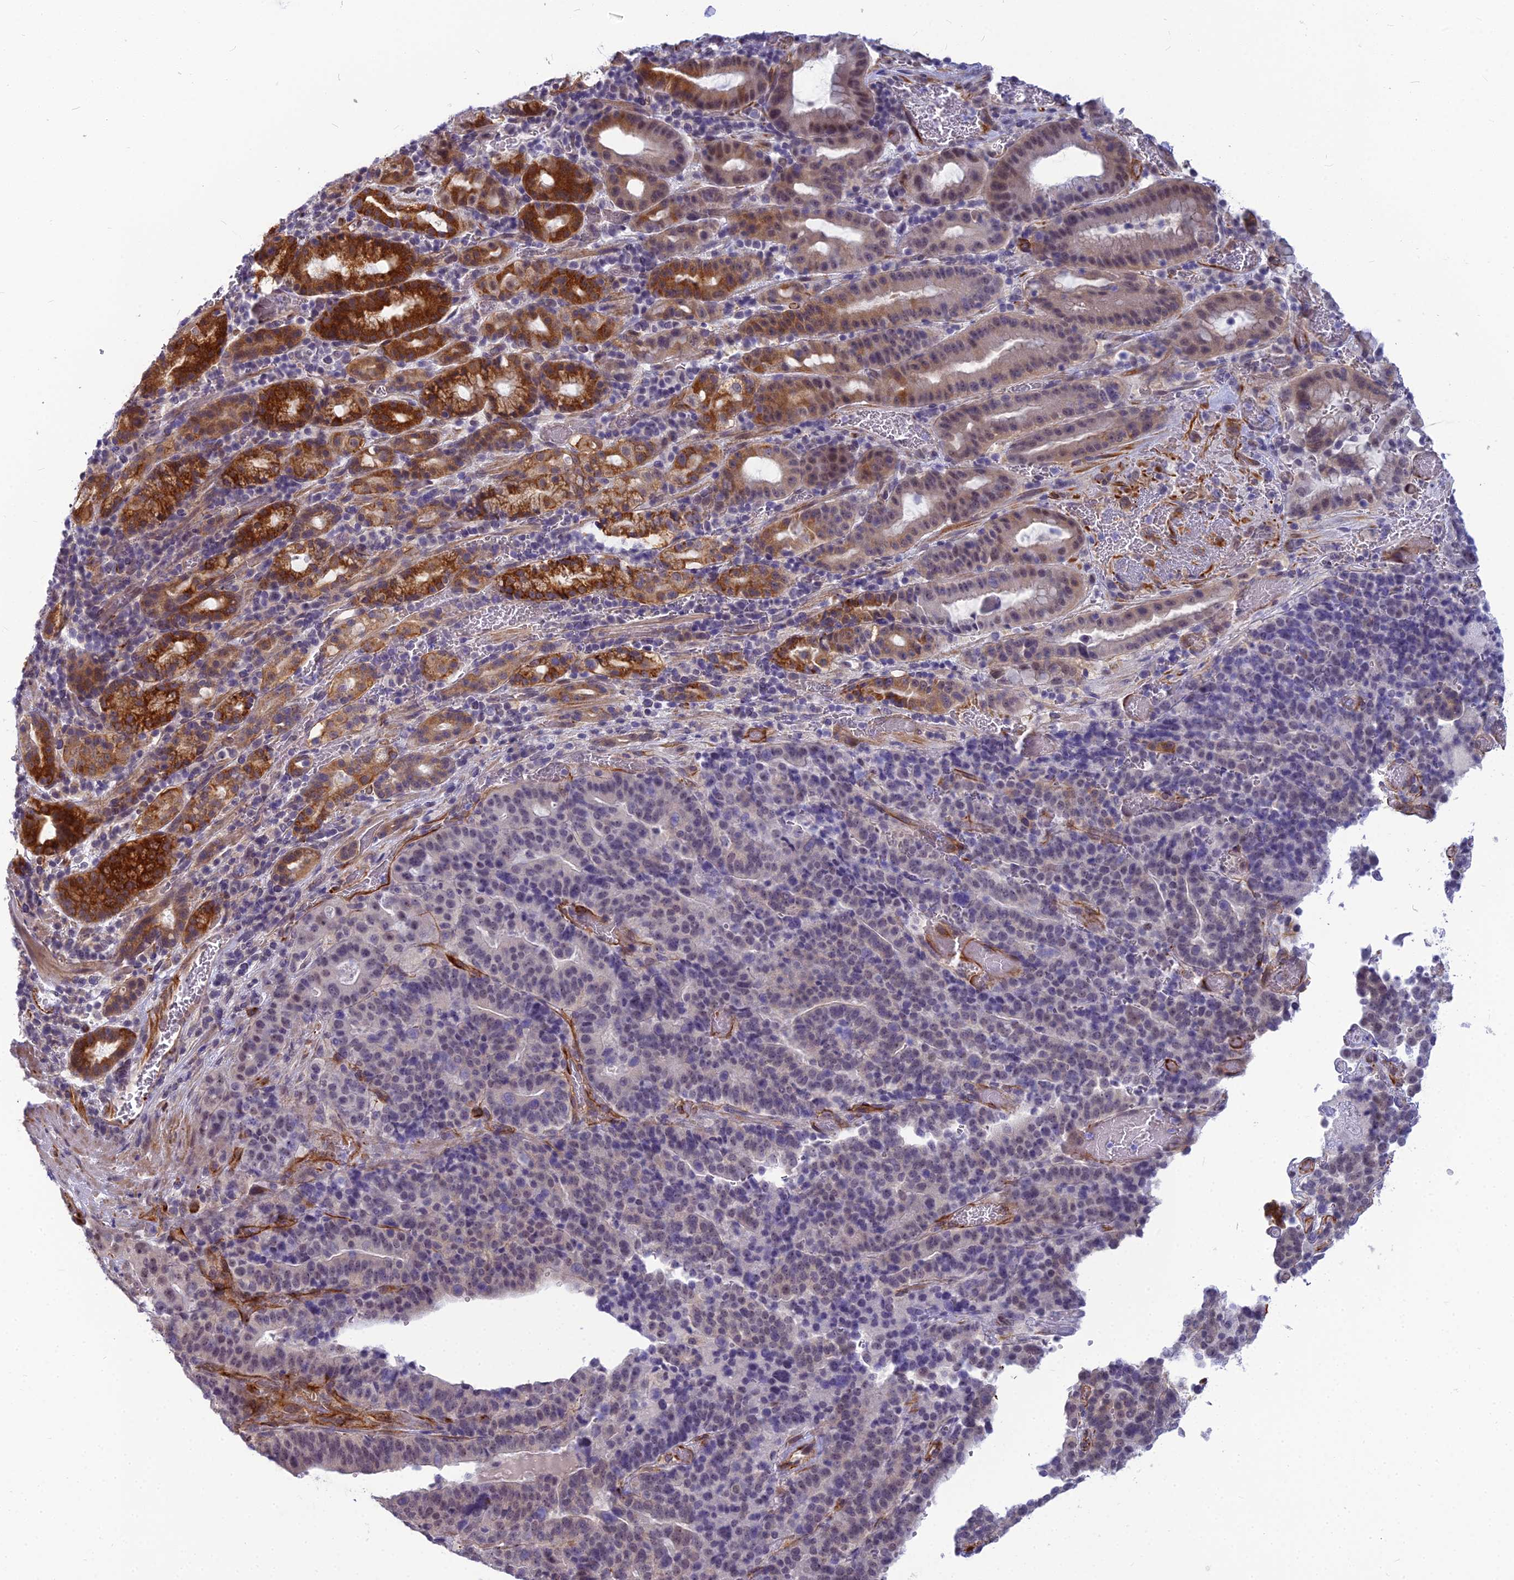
{"staining": {"intensity": "weak", "quantity": "25%-75%", "location": "nuclear"}, "tissue": "stomach cancer", "cell_type": "Tumor cells", "image_type": "cancer", "snomed": [{"axis": "morphology", "description": "Adenocarcinoma, NOS"}, {"axis": "topography", "description": "Stomach"}], "caption": "An immunohistochemistry (IHC) histopathology image of neoplastic tissue is shown. Protein staining in brown labels weak nuclear positivity in stomach cancer (adenocarcinoma) within tumor cells.", "gene": "RGL3", "patient": {"sex": "male", "age": 48}}